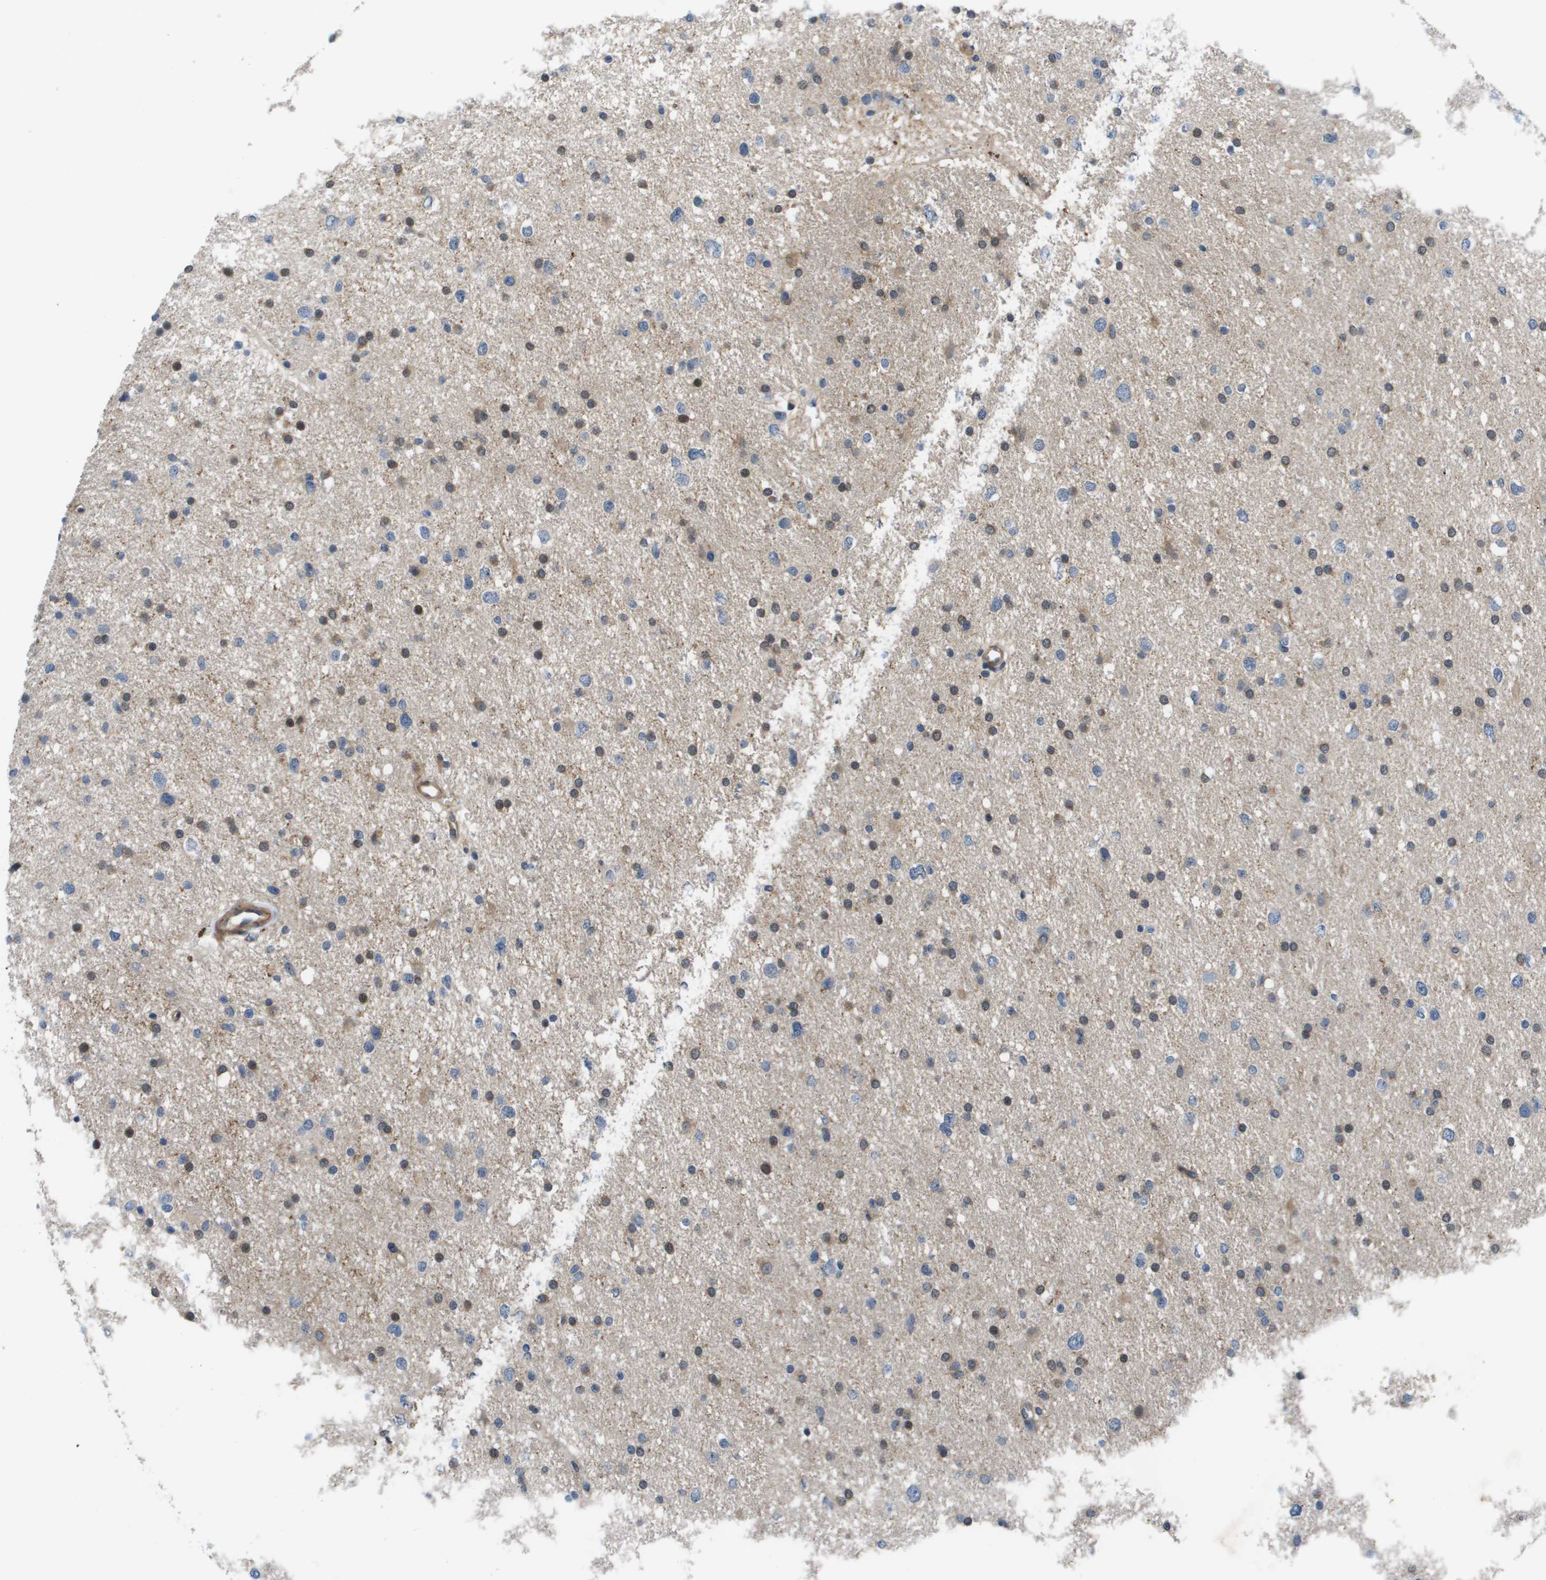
{"staining": {"intensity": "weak", "quantity": "<25%", "location": "cytoplasmic/membranous"}, "tissue": "glioma", "cell_type": "Tumor cells", "image_type": "cancer", "snomed": [{"axis": "morphology", "description": "Glioma, malignant, Low grade"}, {"axis": "topography", "description": "Brain"}], "caption": "Immunohistochemistry of malignant glioma (low-grade) demonstrates no expression in tumor cells.", "gene": "ENPP5", "patient": {"sex": "female", "age": 37}}